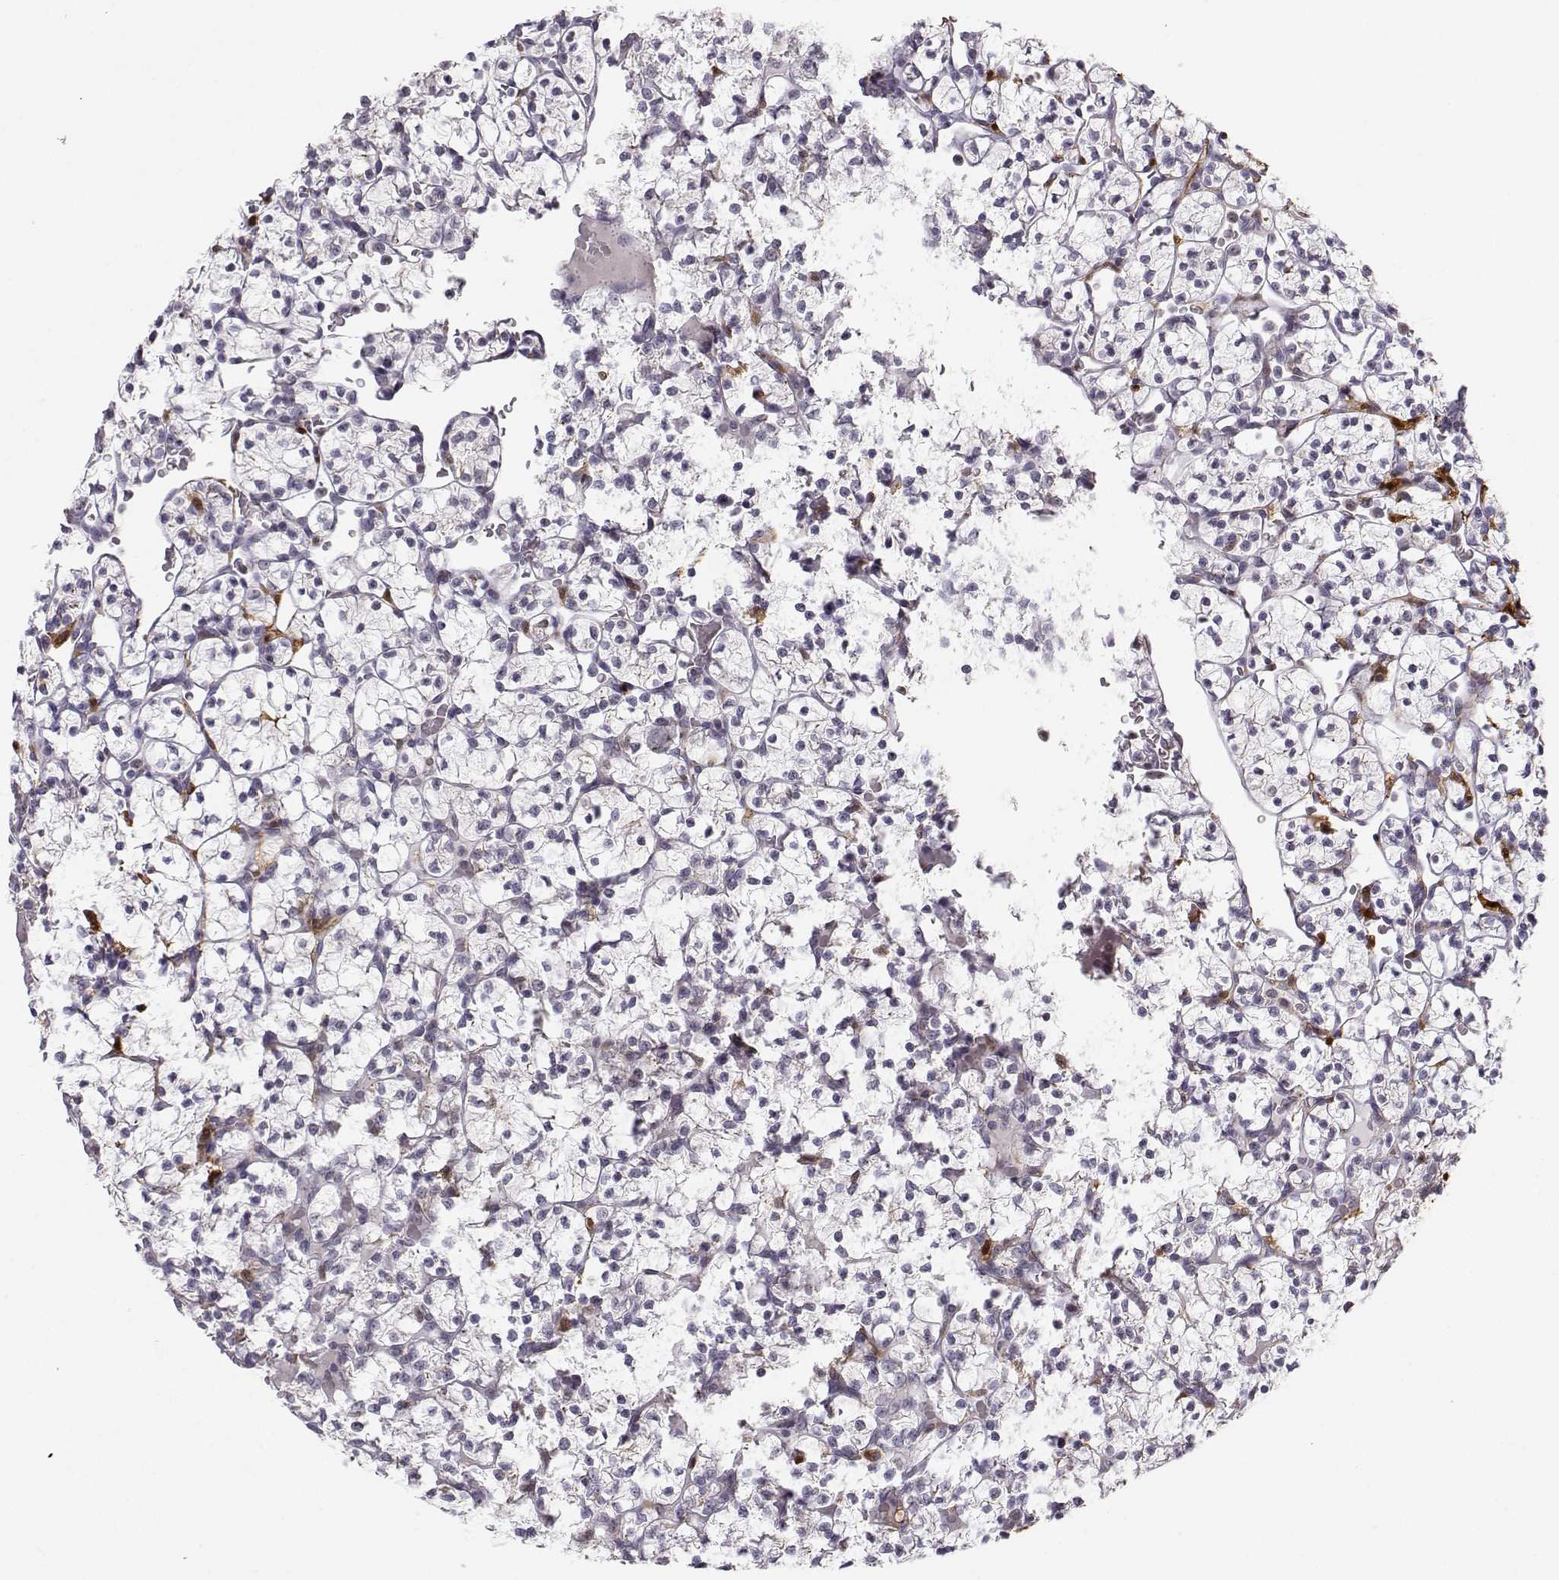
{"staining": {"intensity": "negative", "quantity": "none", "location": "none"}, "tissue": "renal cancer", "cell_type": "Tumor cells", "image_type": "cancer", "snomed": [{"axis": "morphology", "description": "Adenocarcinoma, NOS"}, {"axis": "topography", "description": "Kidney"}], "caption": "Adenocarcinoma (renal) was stained to show a protein in brown. There is no significant expression in tumor cells.", "gene": "HTR7", "patient": {"sex": "female", "age": 89}}